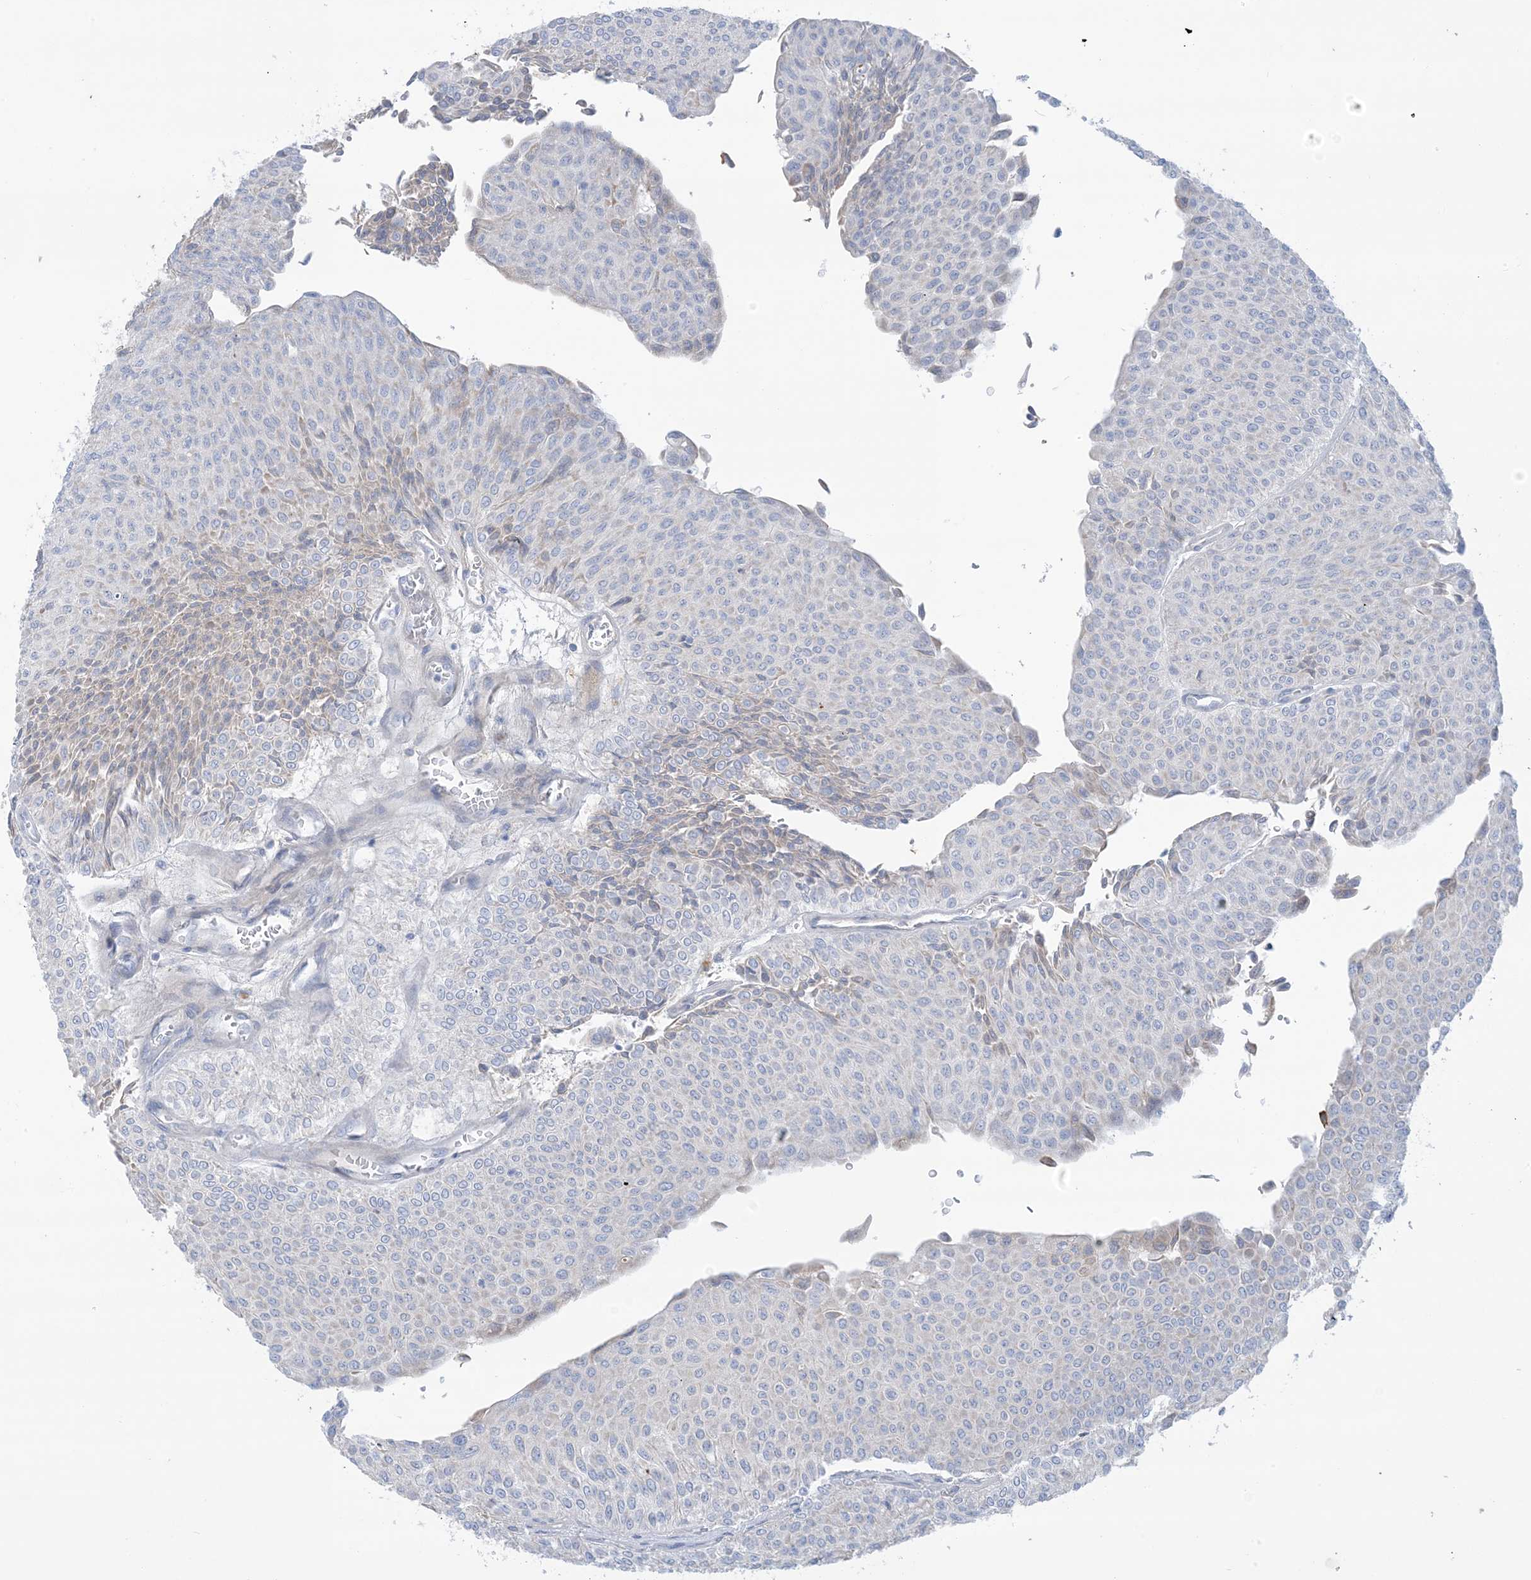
{"staining": {"intensity": "negative", "quantity": "none", "location": "none"}, "tissue": "urothelial cancer", "cell_type": "Tumor cells", "image_type": "cancer", "snomed": [{"axis": "morphology", "description": "Urothelial carcinoma, Low grade"}, {"axis": "topography", "description": "Urinary bladder"}], "caption": "A photomicrograph of urothelial cancer stained for a protein demonstrates no brown staining in tumor cells.", "gene": "ATP11C", "patient": {"sex": "male", "age": 78}}